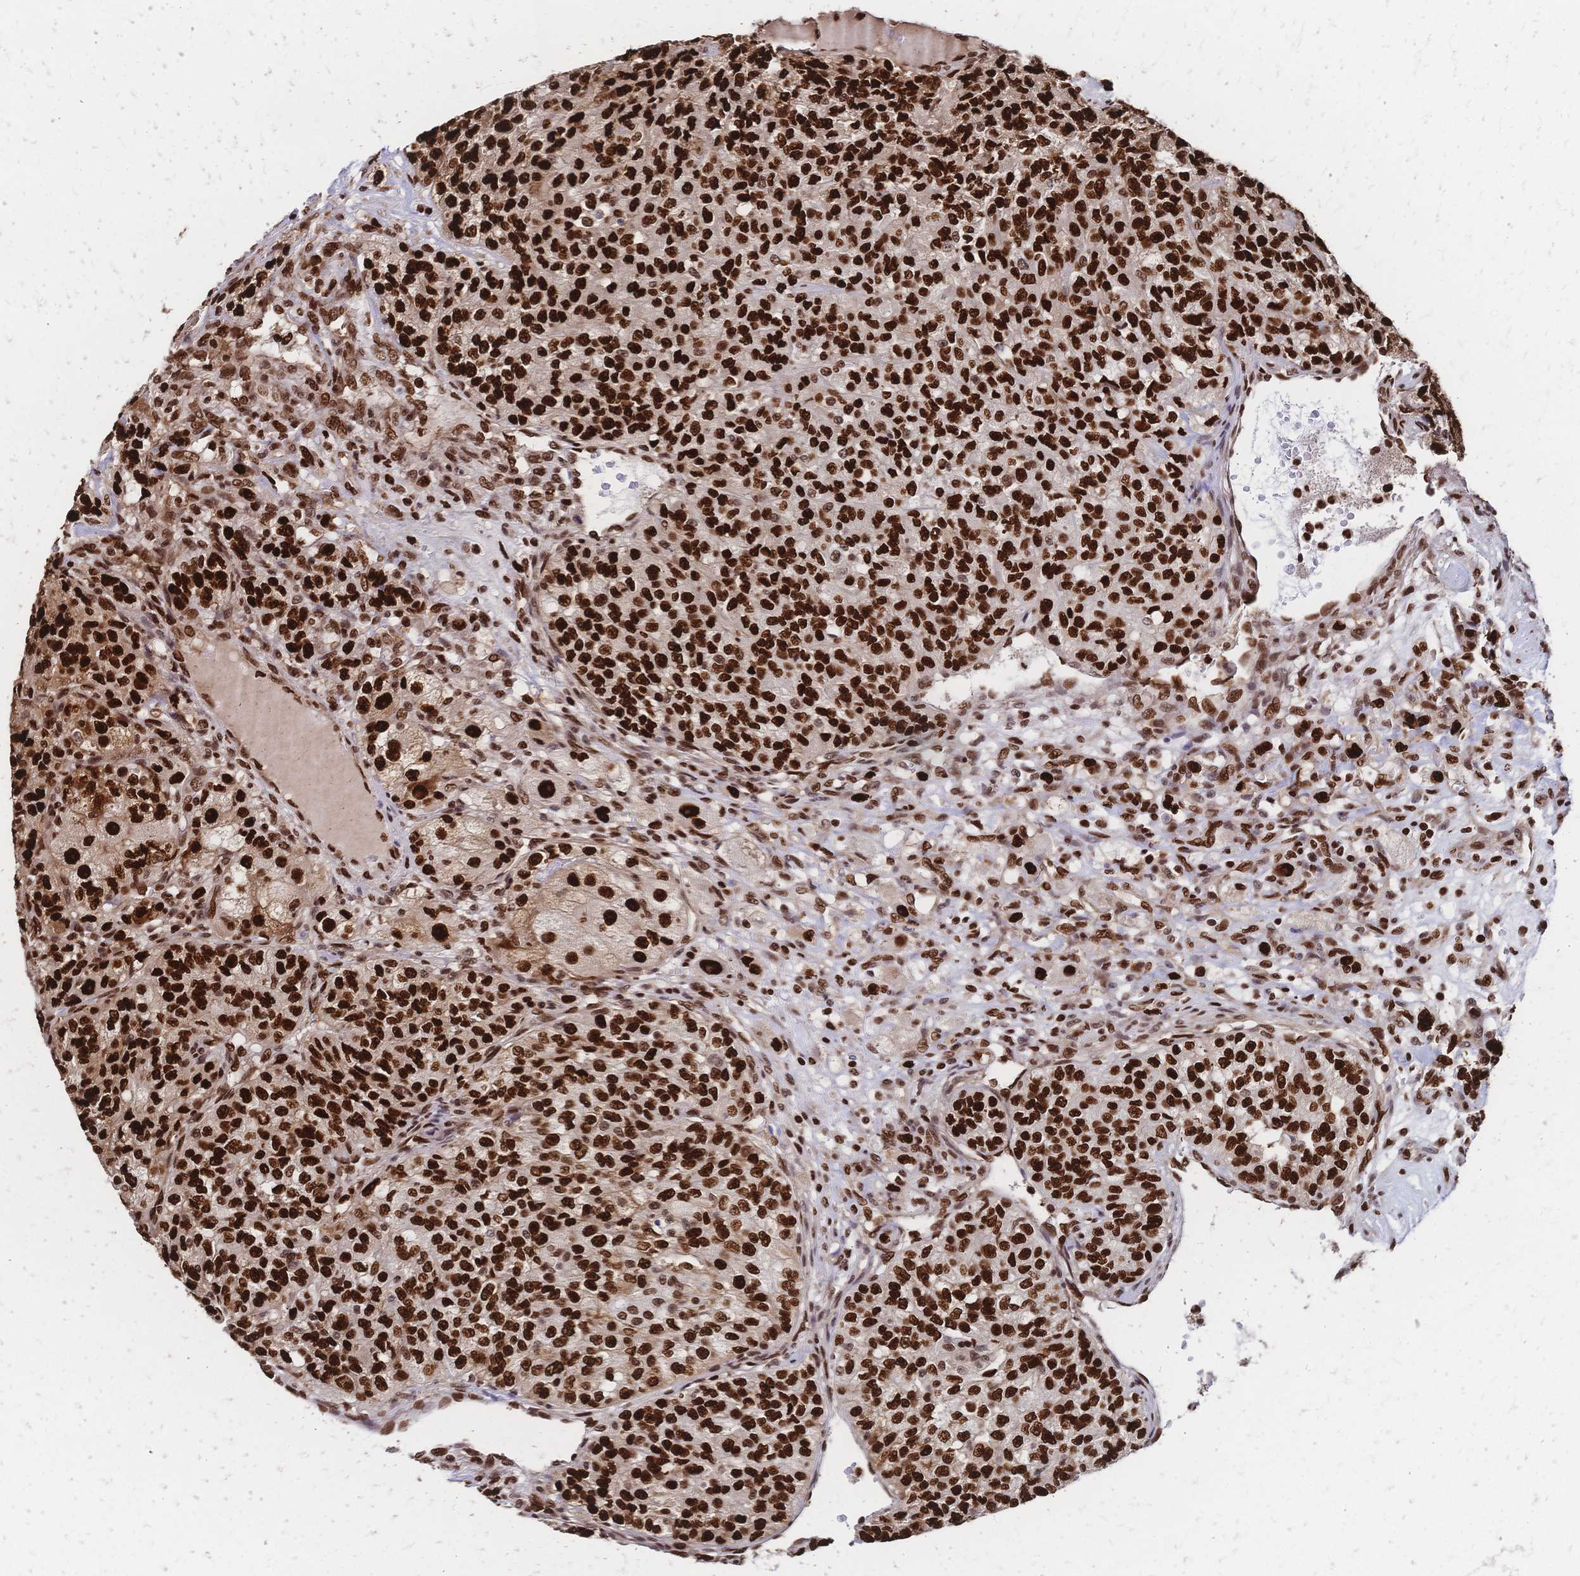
{"staining": {"intensity": "strong", "quantity": ">75%", "location": "nuclear"}, "tissue": "renal cancer", "cell_type": "Tumor cells", "image_type": "cancer", "snomed": [{"axis": "morphology", "description": "Adenocarcinoma, NOS"}, {"axis": "topography", "description": "Kidney"}], "caption": "There is high levels of strong nuclear expression in tumor cells of renal cancer (adenocarcinoma), as demonstrated by immunohistochemical staining (brown color).", "gene": "HDGF", "patient": {"sex": "female", "age": 63}}